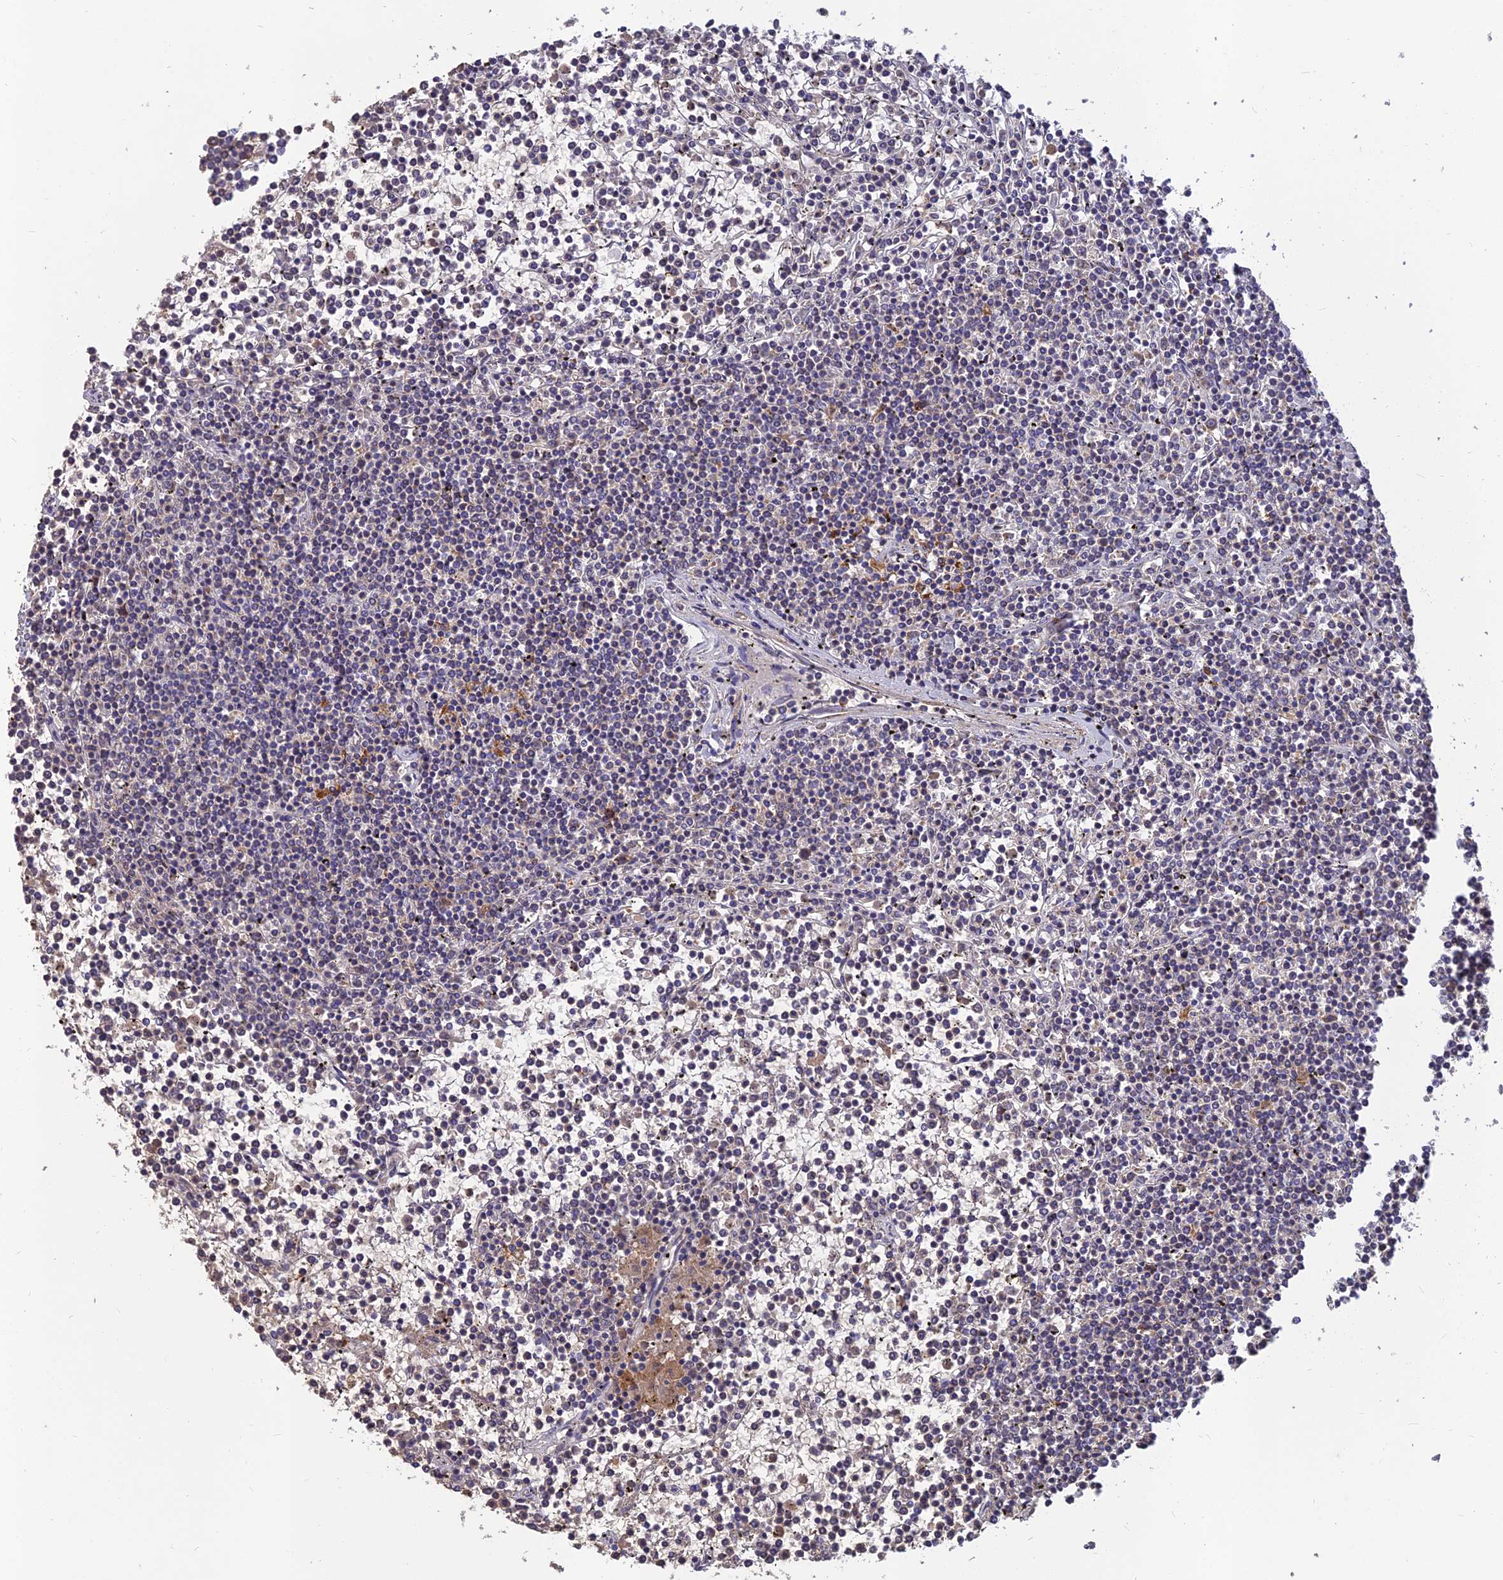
{"staining": {"intensity": "negative", "quantity": "none", "location": "none"}, "tissue": "lymphoma", "cell_type": "Tumor cells", "image_type": "cancer", "snomed": [{"axis": "morphology", "description": "Malignant lymphoma, non-Hodgkin's type, Low grade"}, {"axis": "topography", "description": "Spleen"}], "caption": "Low-grade malignant lymphoma, non-Hodgkin's type was stained to show a protein in brown. There is no significant positivity in tumor cells.", "gene": "CACNA1B", "patient": {"sex": "female", "age": 19}}